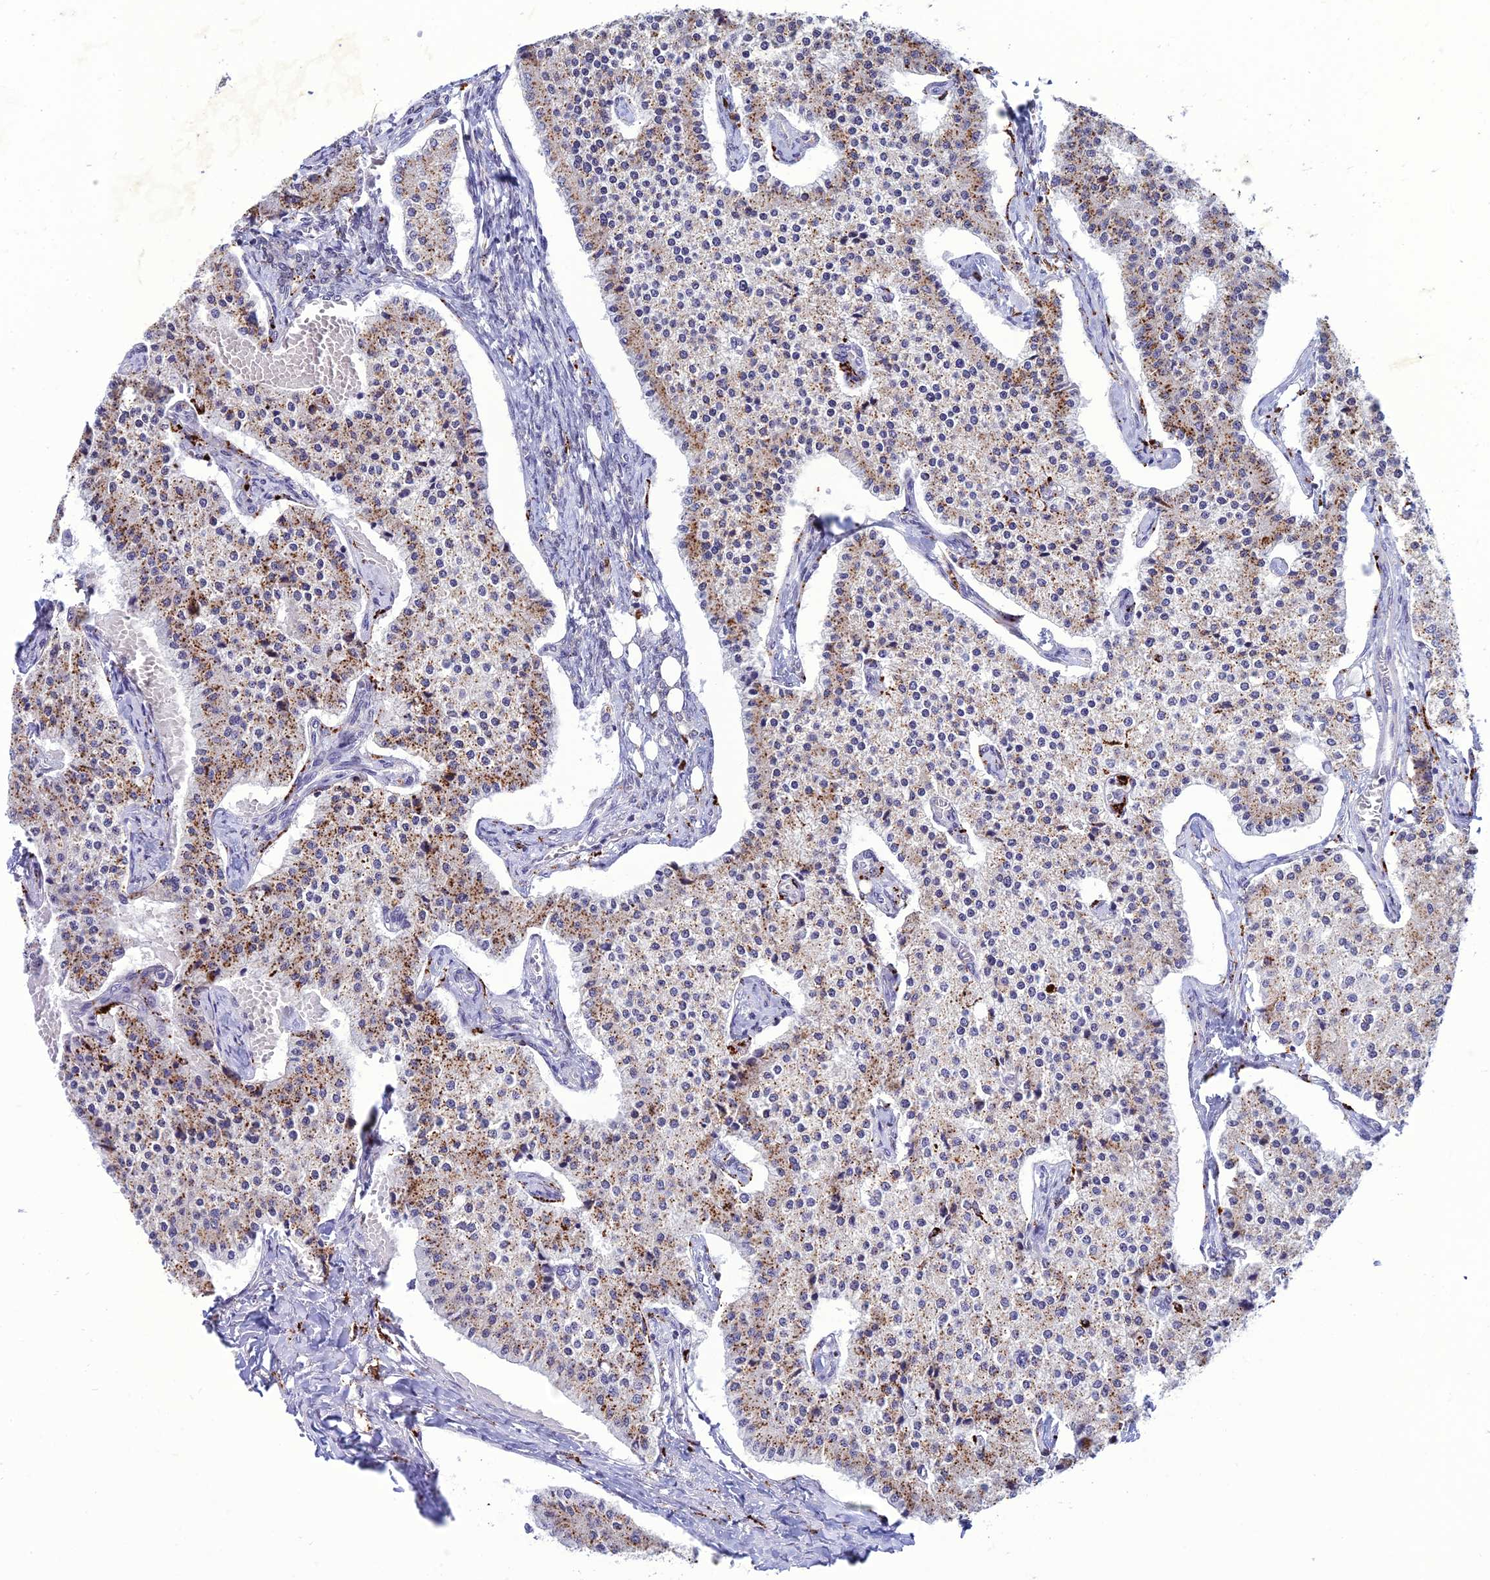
{"staining": {"intensity": "moderate", "quantity": "25%-75%", "location": "cytoplasmic/membranous"}, "tissue": "carcinoid", "cell_type": "Tumor cells", "image_type": "cancer", "snomed": [{"axis": "morphology", "description": "Carcinoid, malignant, NOS"}, {"axis": "topography", "description": "Colon"}], "caption": "Malignant carcinoid stained with a protein marker demonstrates moderate staining in tumor cells.", "gene": "HIC1", "patient": {"sex": "female", "age": 52}}